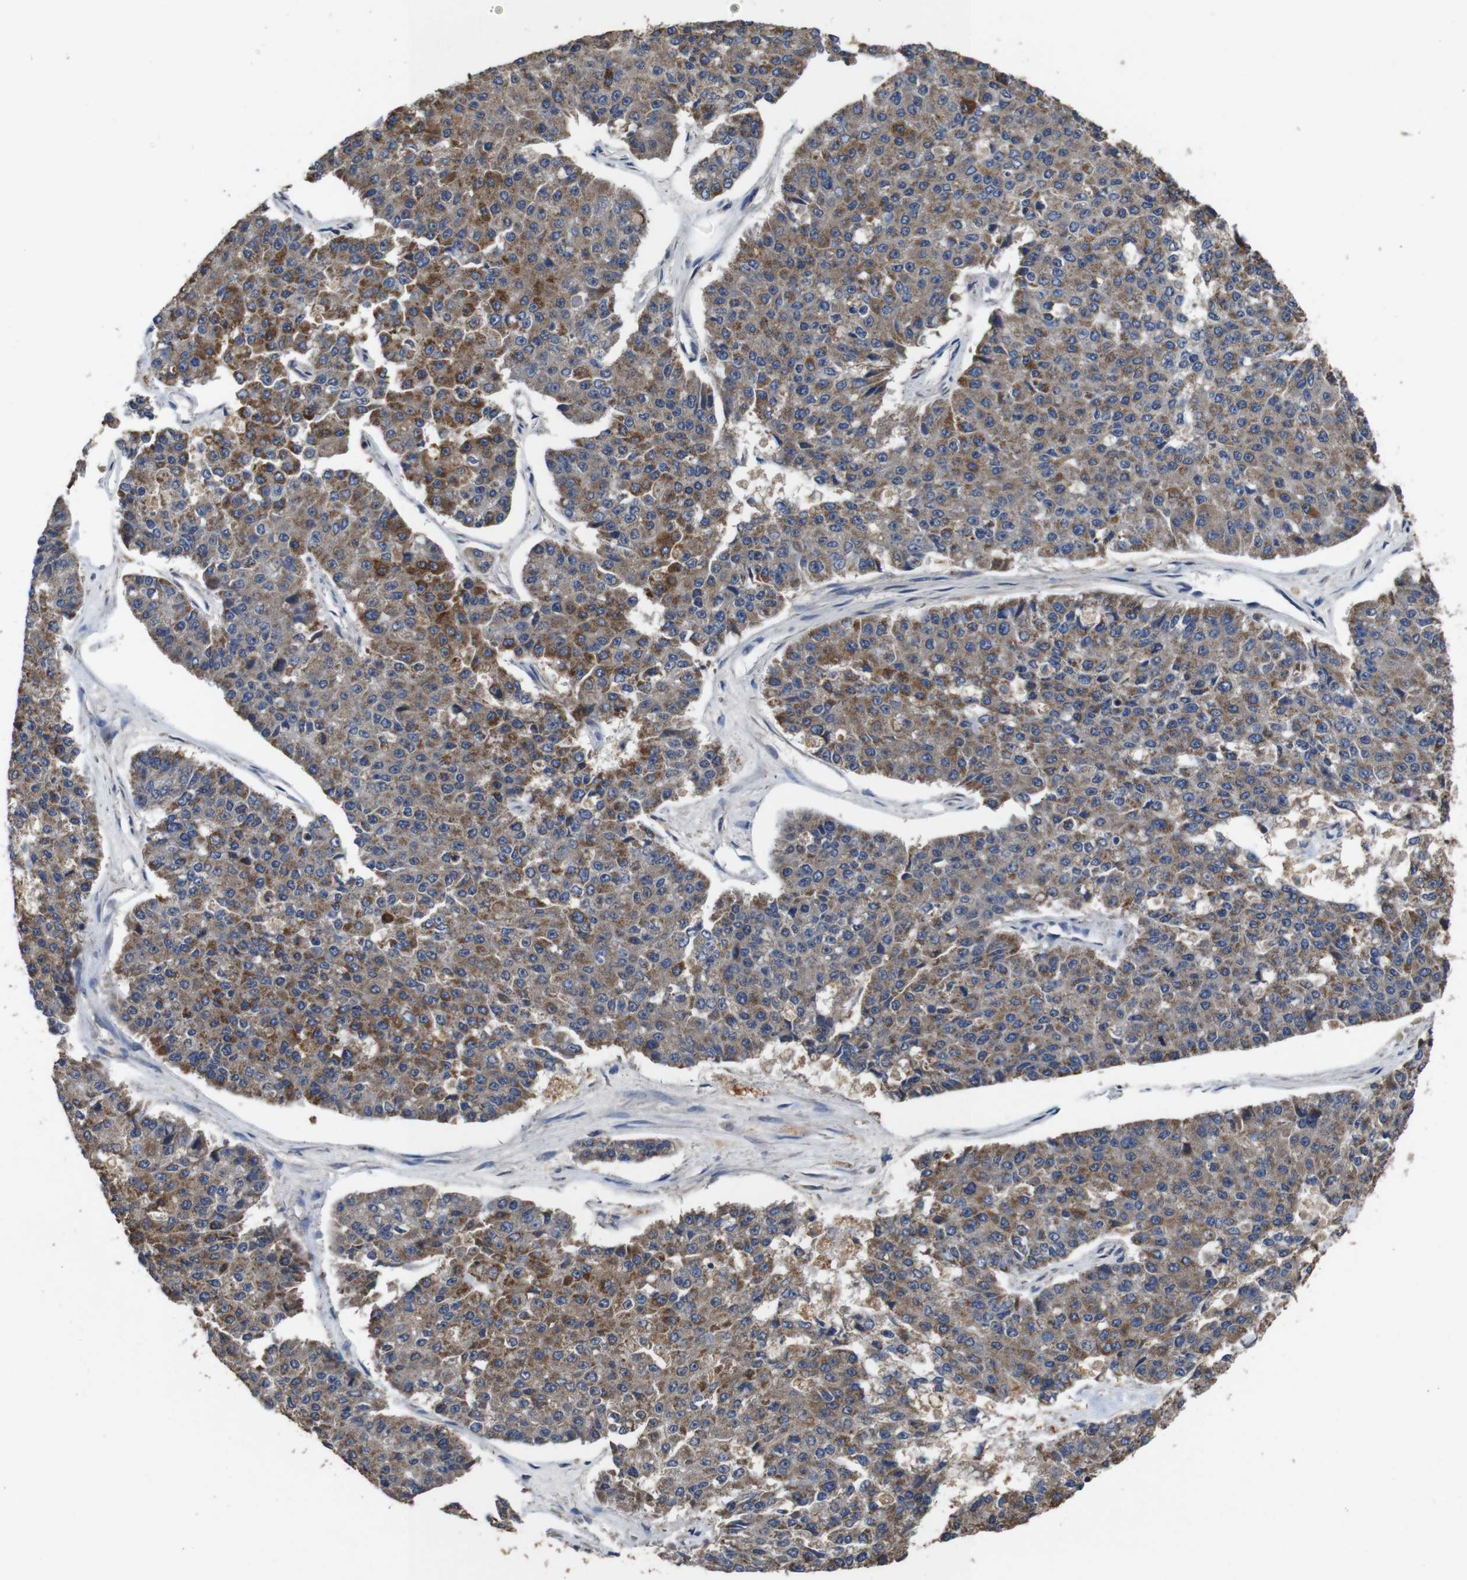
{"staining": {"intensity": "moderate", "quantity": ">75%", "location": "cytoplasmic/membranous"}, "tissue": "pancreatic cancer", "cell_type": "Tumor cells", "image_type": "cancer", "snomed": [{"axis": "morphology", "description": "Adenocarcinoma, NOS"}, {"axis": "topography", "description": "Pancreas"}], "caption": "Immunohistochemistry (DAB (3,3'-diaminobenzidine)) staining of pancreatic cancer (adenocarcinoma) displays moderate cytoplasmic/membranous protein positivity in approximately >75% of tumor cells.", "gene": "GLIPR1", "patient": {"sex": "male", "age": 50}}